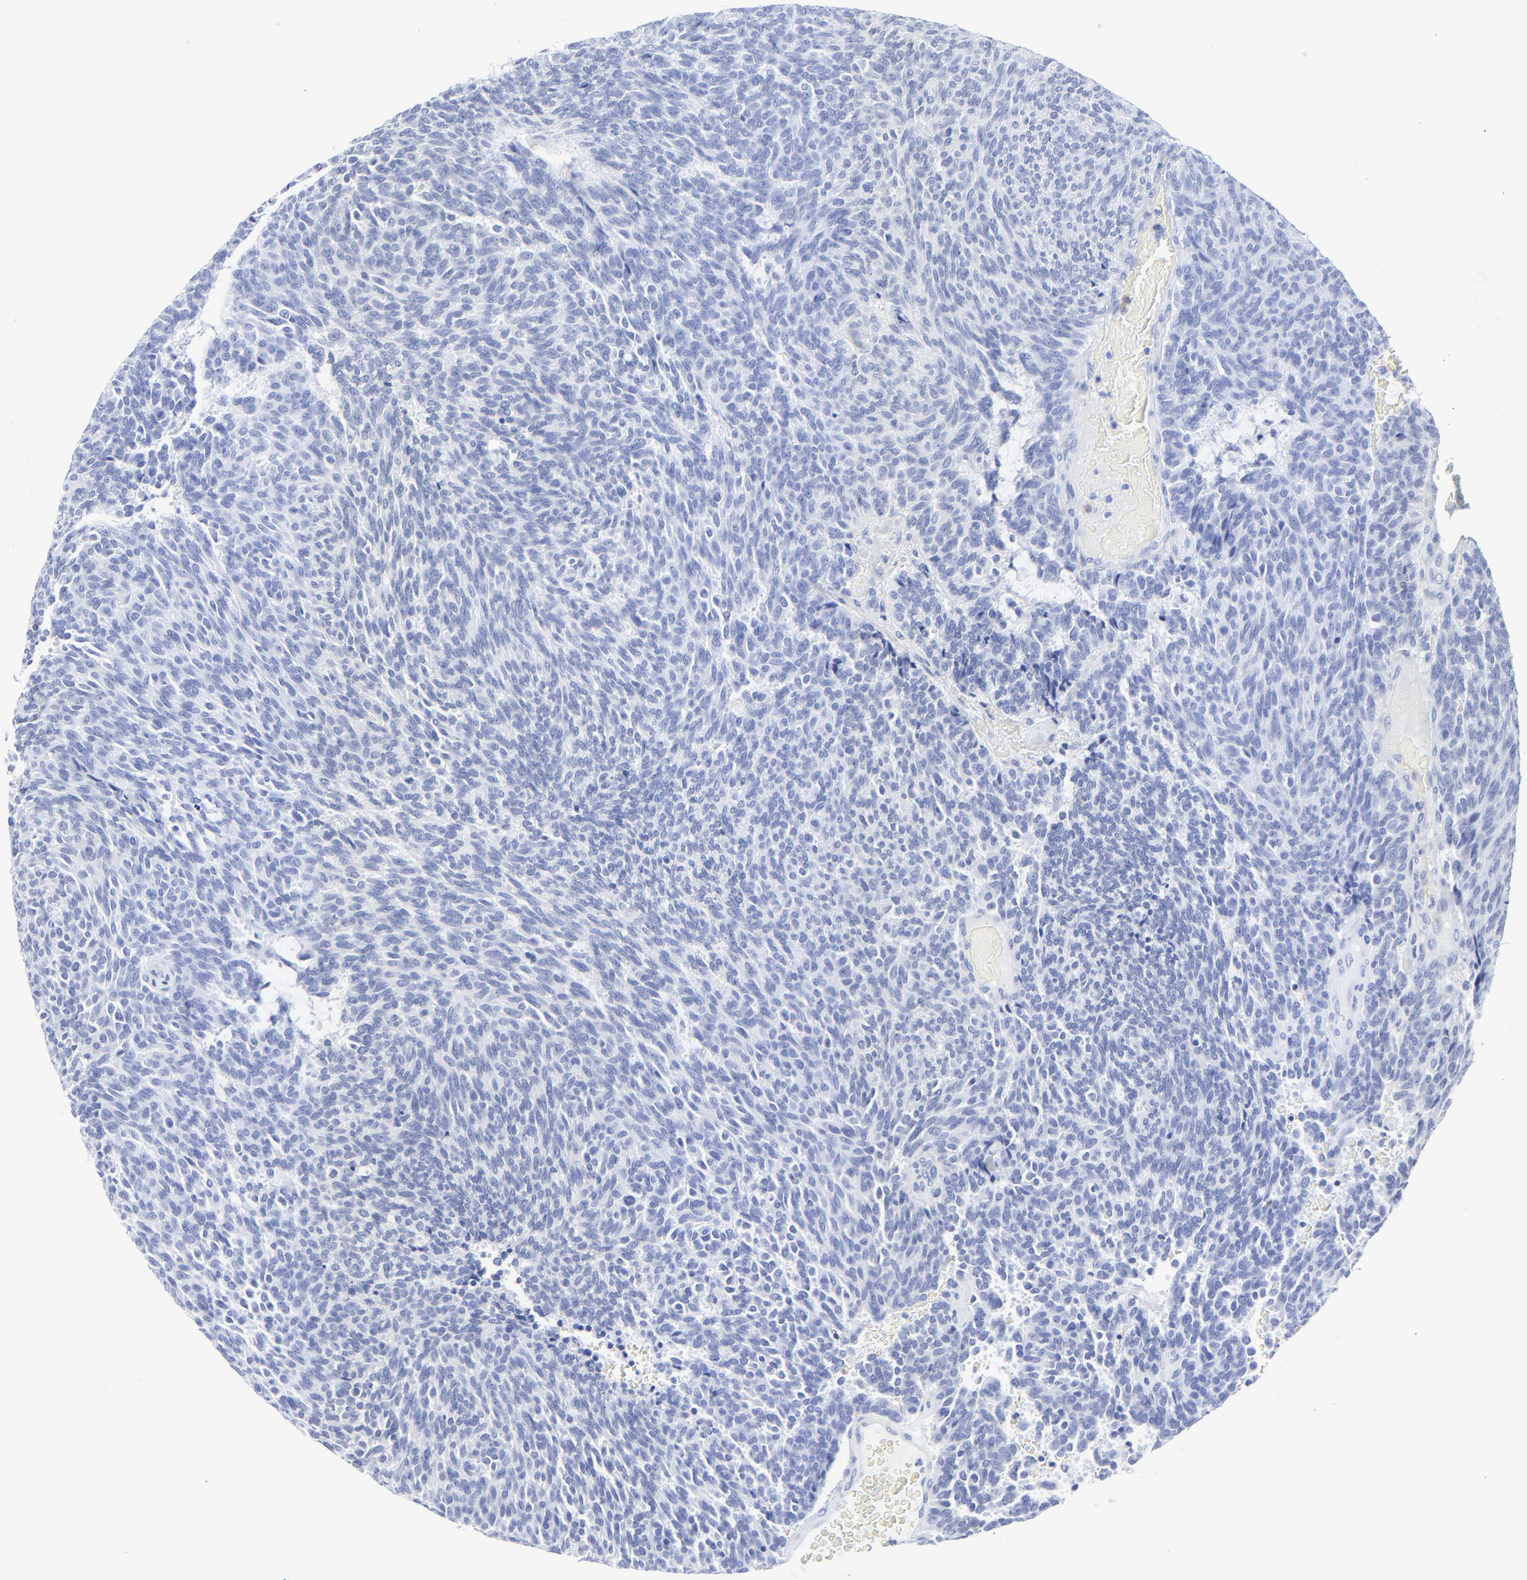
{"staining": {"intensity": "negative", "quantity": "none", "location": "none"}, "tissue": "carcinoid", "cell_type": "Tumor cells", "image_type": "cancer", "snomed": [{"axis": "morphology", "description": "Carcinoid, malignant, NOS"}, {"axis": "topography", "description": "Pancreas"}], "caption": "An image of human malignant carcinoid is negative for staining in tumor cells. Brightfield microscopy of immunohistochemistry (IHC) stained with DAB (brown) and hematoxylin (blue), captured at high magnification.", "gene": "LCK", "patient": {"sex": "female", "age": 54}}